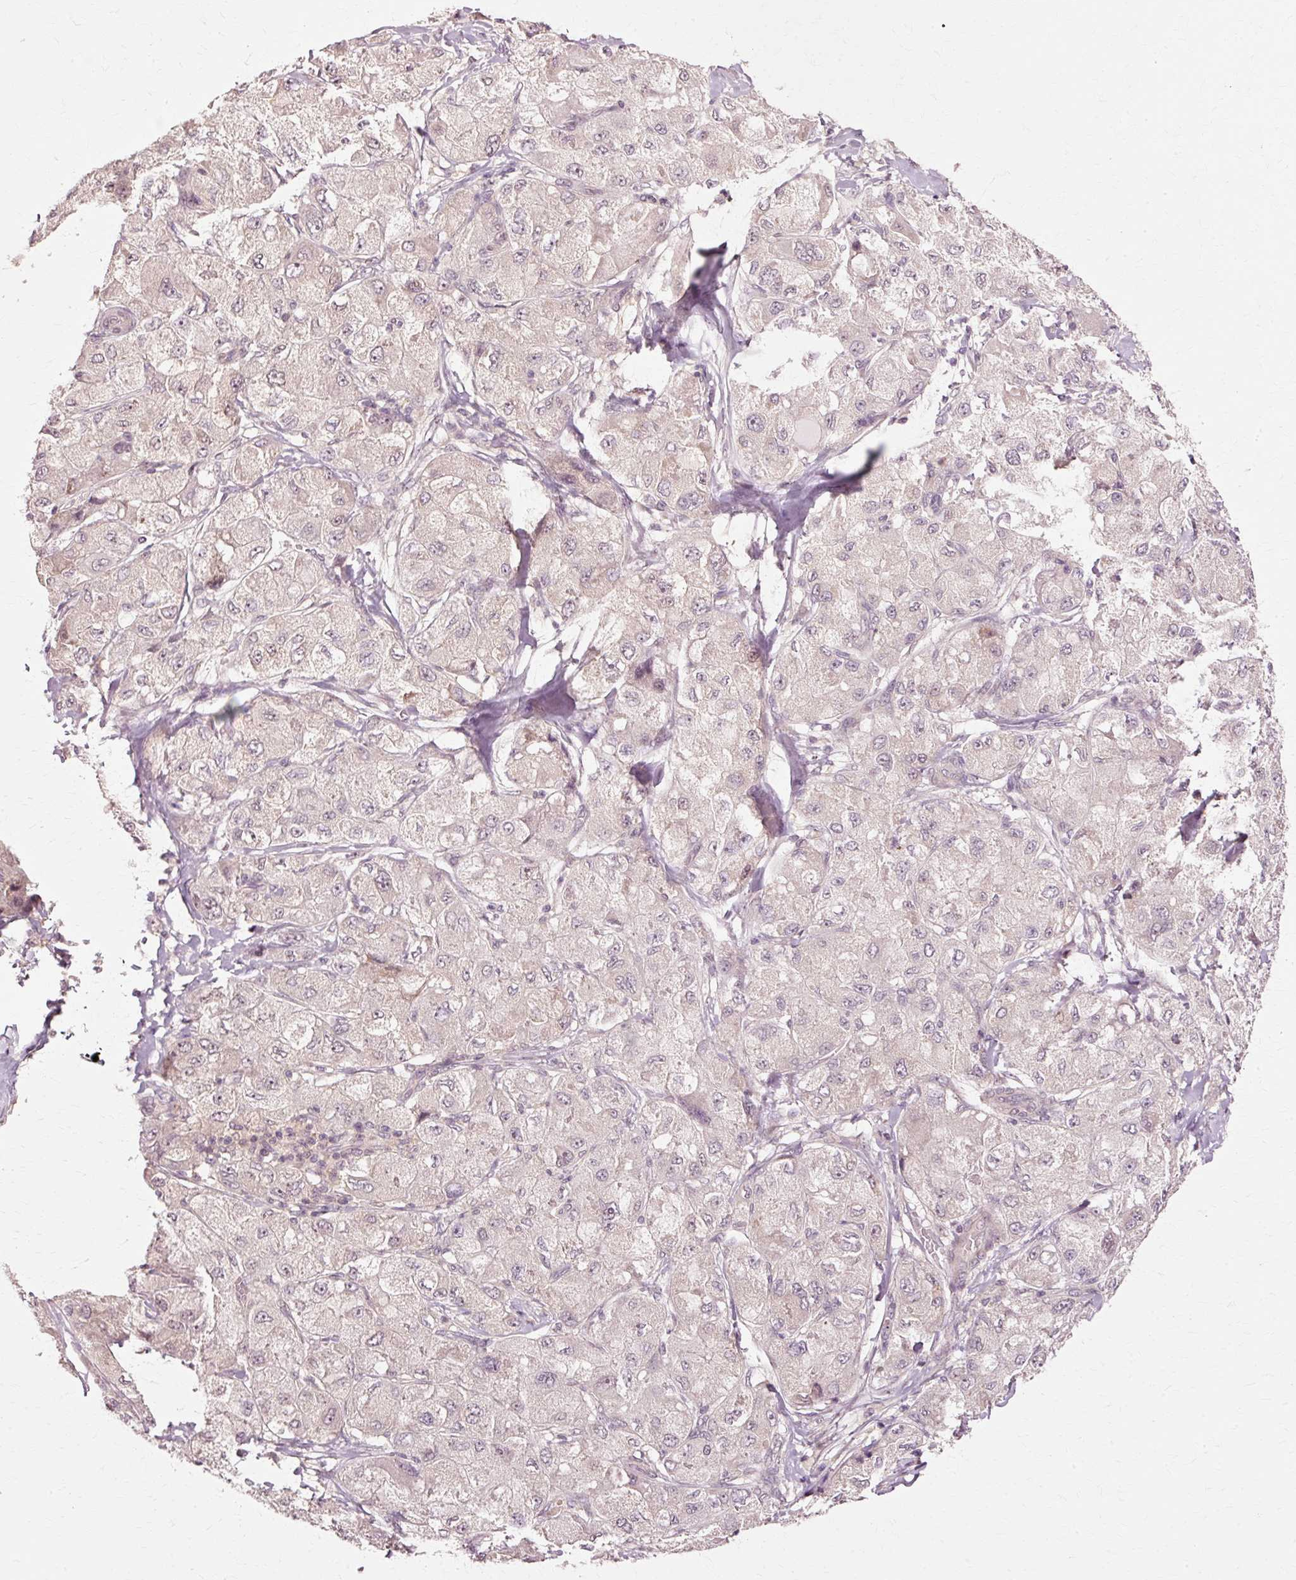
{"staining": {"intensity": "negative", "quantity": "none", "location": "none"}, "tissue": "liver cancer", "cell_type": "Tumor cells", "image_type": "cancer", "snomed": [{"axis": "morphology", "description": "Carcinoma, Hepatocellular, NOS"}, {"axis": "topography", "description": "Liver"}], "caption": "The photomicrograph demonstrates no staining of tumor cells in liver cancer (hepatocellular carcinoma).", "gene": "RGPD5", "patient": {"sex": "male", "age": 80}}